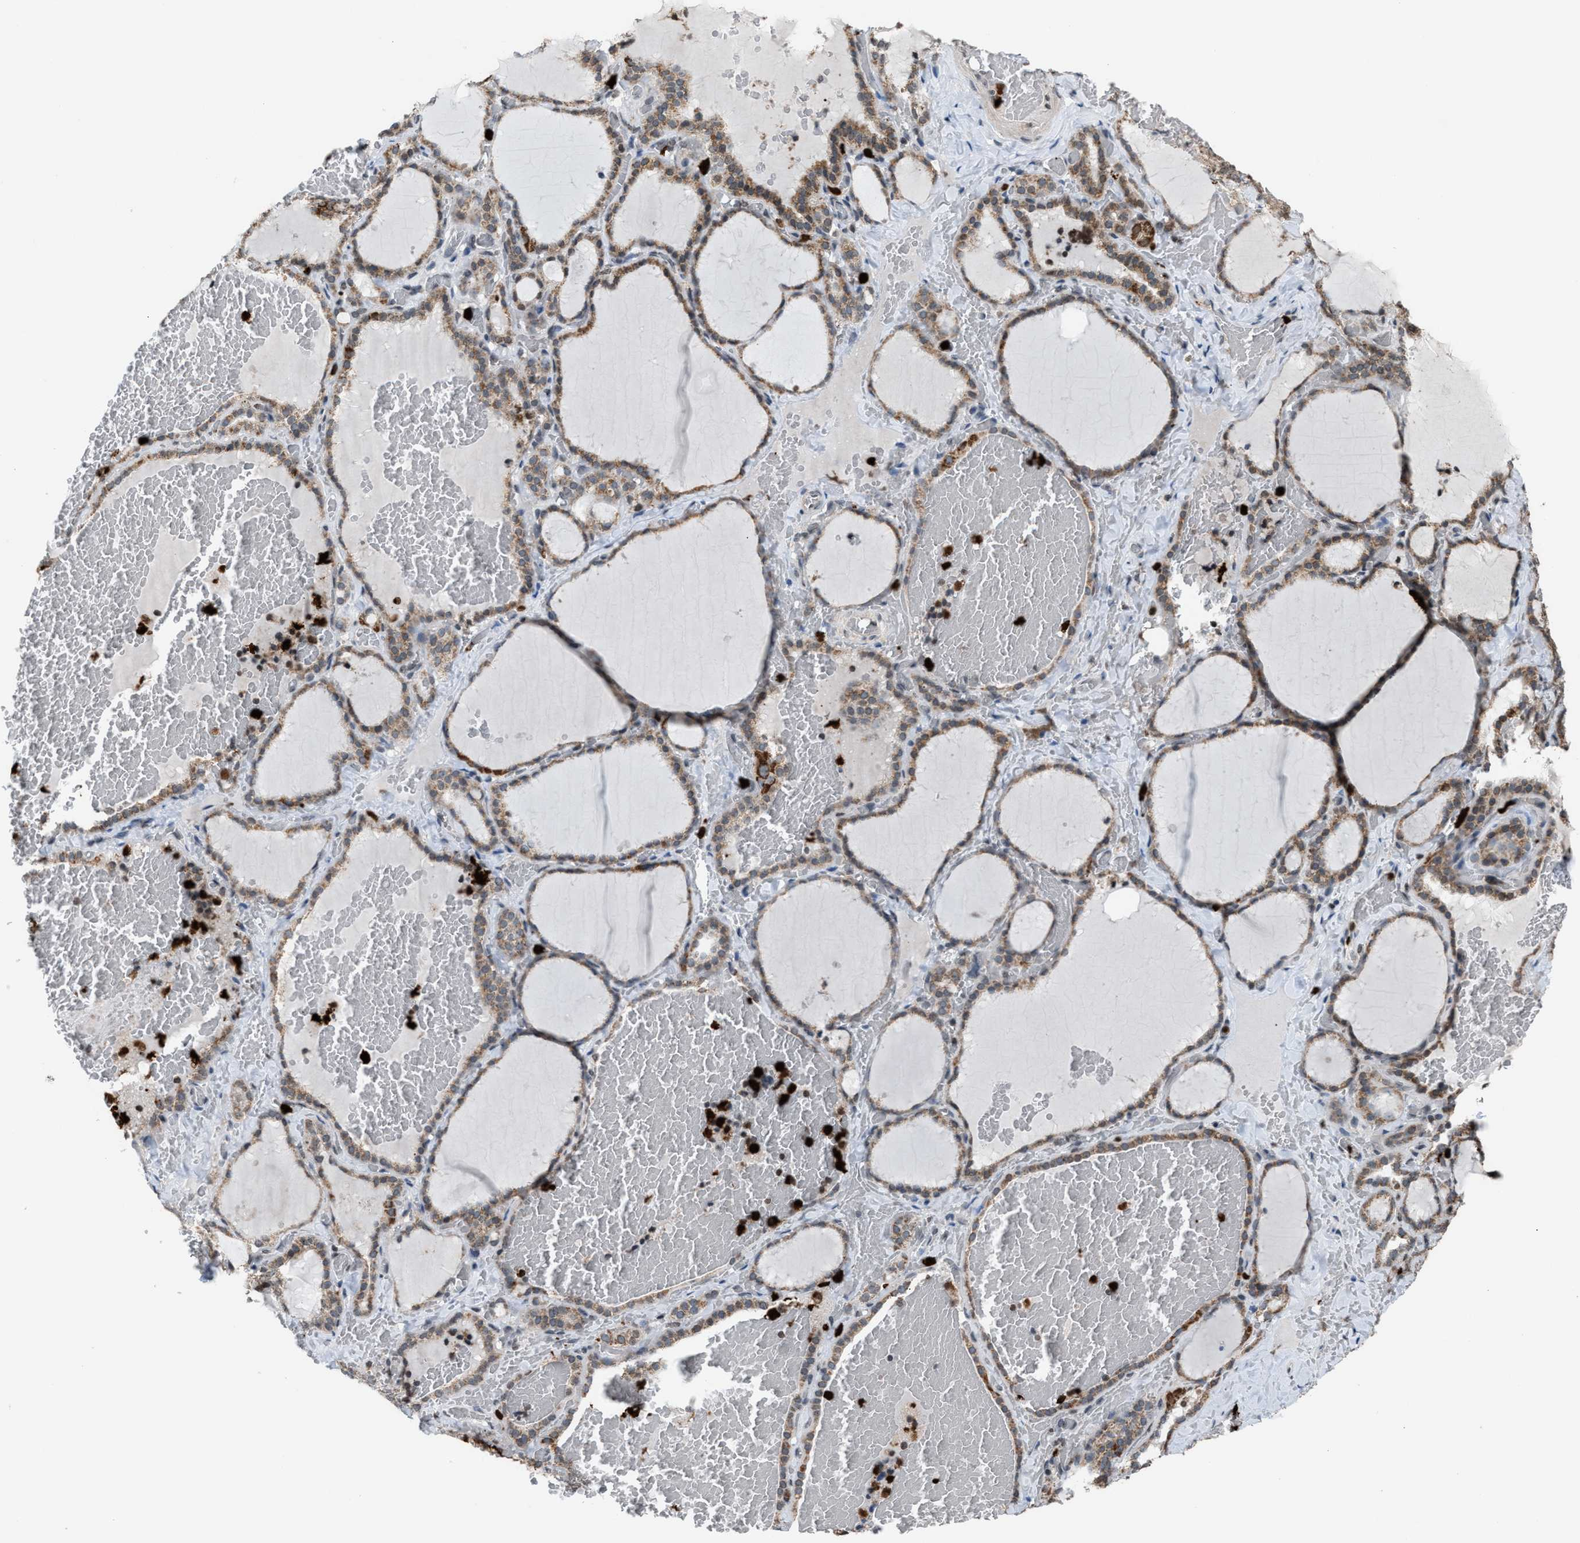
{"staining": {"intensity": "weak", "quantity": ">75%", "location": "cytoplasmic/membranous"}, "tissue": "thyroid gland", "cell_type": "Glandular cells", "image_type": "normal", "snomed": [{"axis": "morphology", "description": "Normal tissue, NOS"}, {"axis": "topography", "description": "Thyroid gland"}], "caption": "DAB immunohistochemical staining of unremarkable thyroid gland demonstrates weak cytoplasmic/membranous protein staining in approximately >75% of glandular cells. Using DAB (brown) and hematoxylin (blue) stains, captured at high magnification using brightfield microscopy.", "gene": "PRUNE2", "patient": {"sex": "female", "age": 22}}